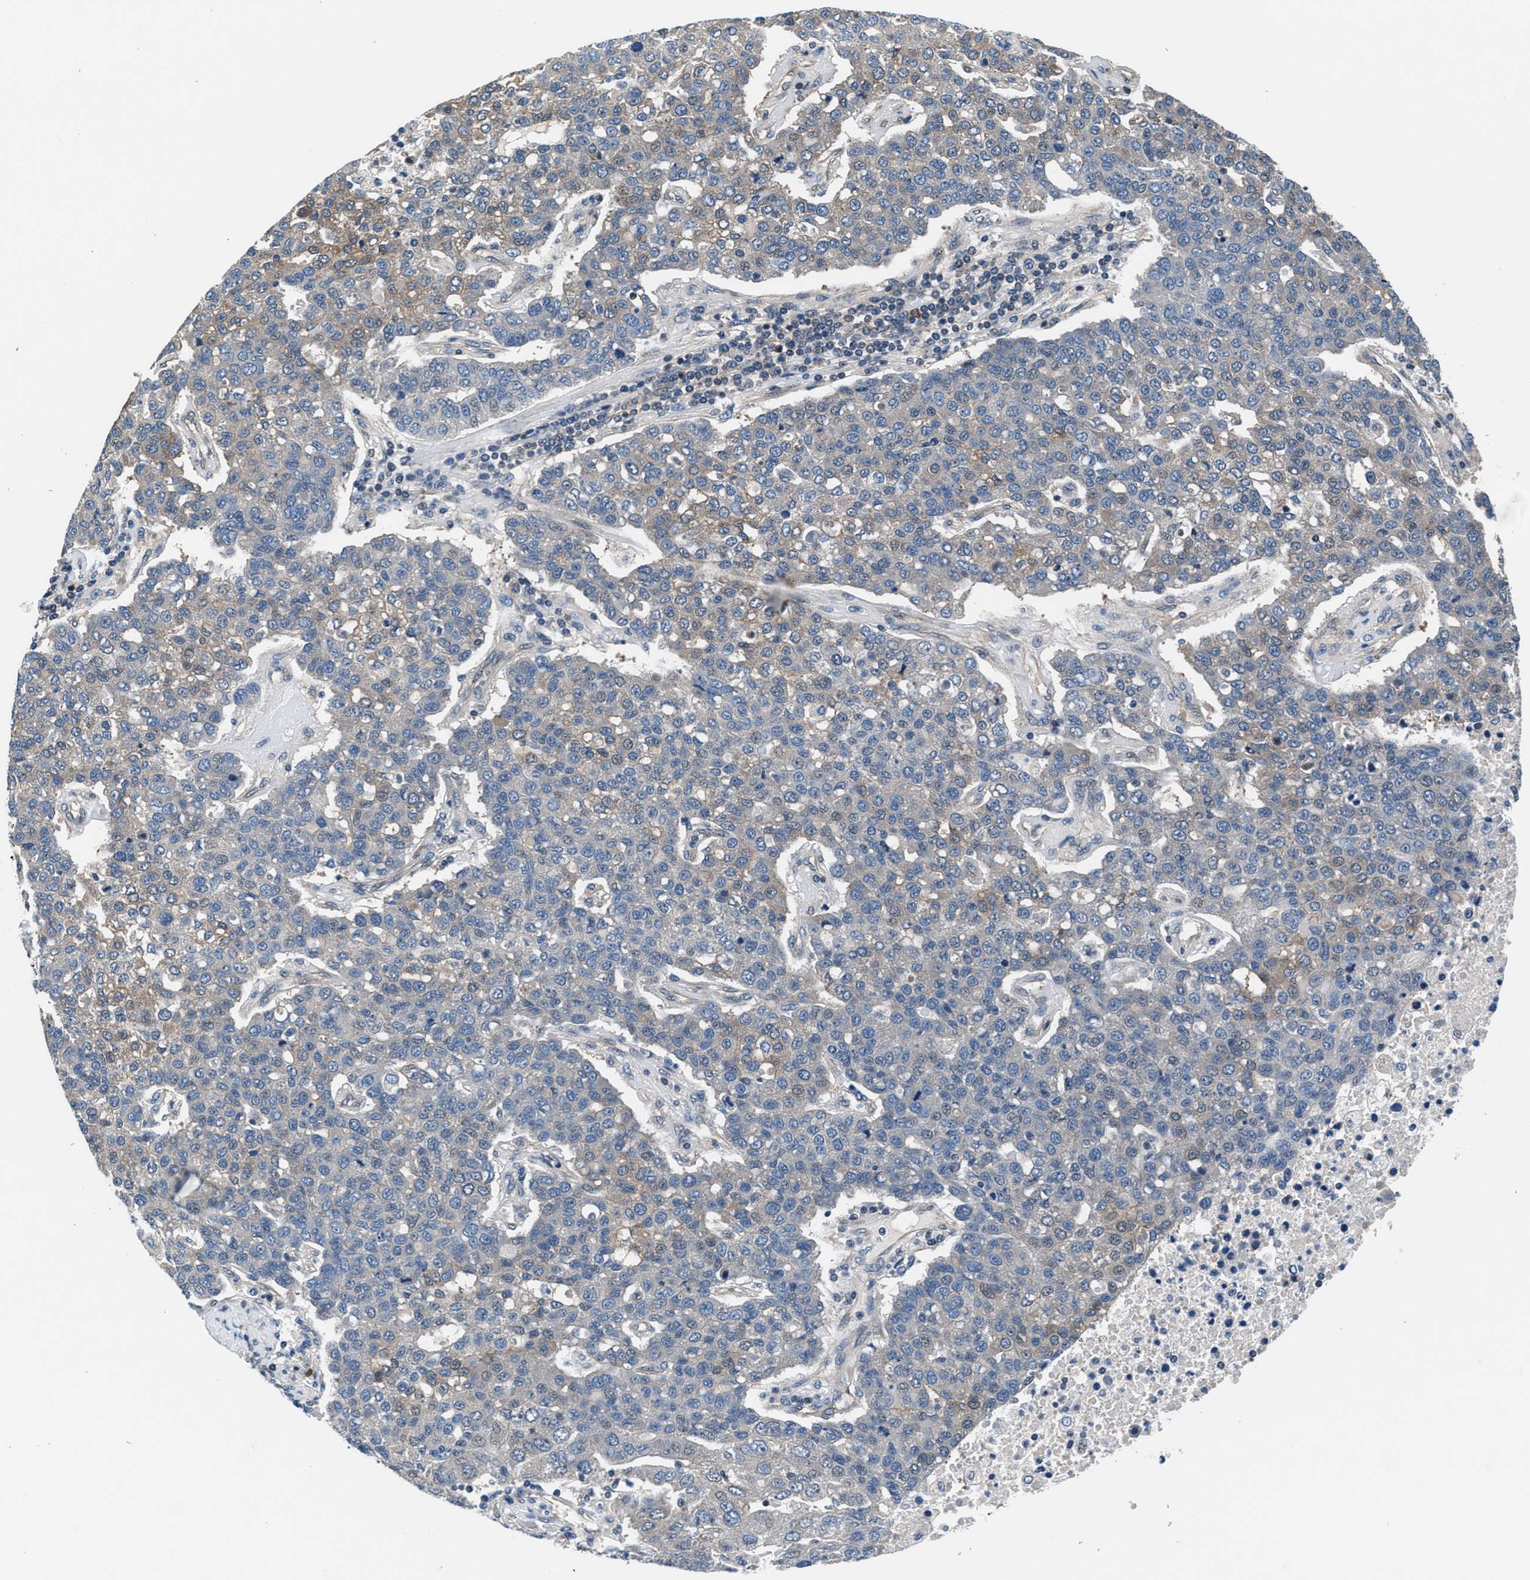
{"staining": {"intensity": "weak", "quantity": "<25%", "location": "cytoplasmic/membranous"}, "tissue": "pancreatic cancer", "cell_type": "Tumor cells", "image_type": "cancer", "snomed": [{"axis": "morphology", "description": "Adenocarcinoma, NOS"}, {"axis": "topography", "description": "Pancreas"}], "caption": "This is a histopathology image of immunohistochemistry (IHC) staining of pancreatic cancer, which shows no expression in tumor cells.", "gene": "PRPSAP2", "patient": {"sex": "female", "age": 61}}